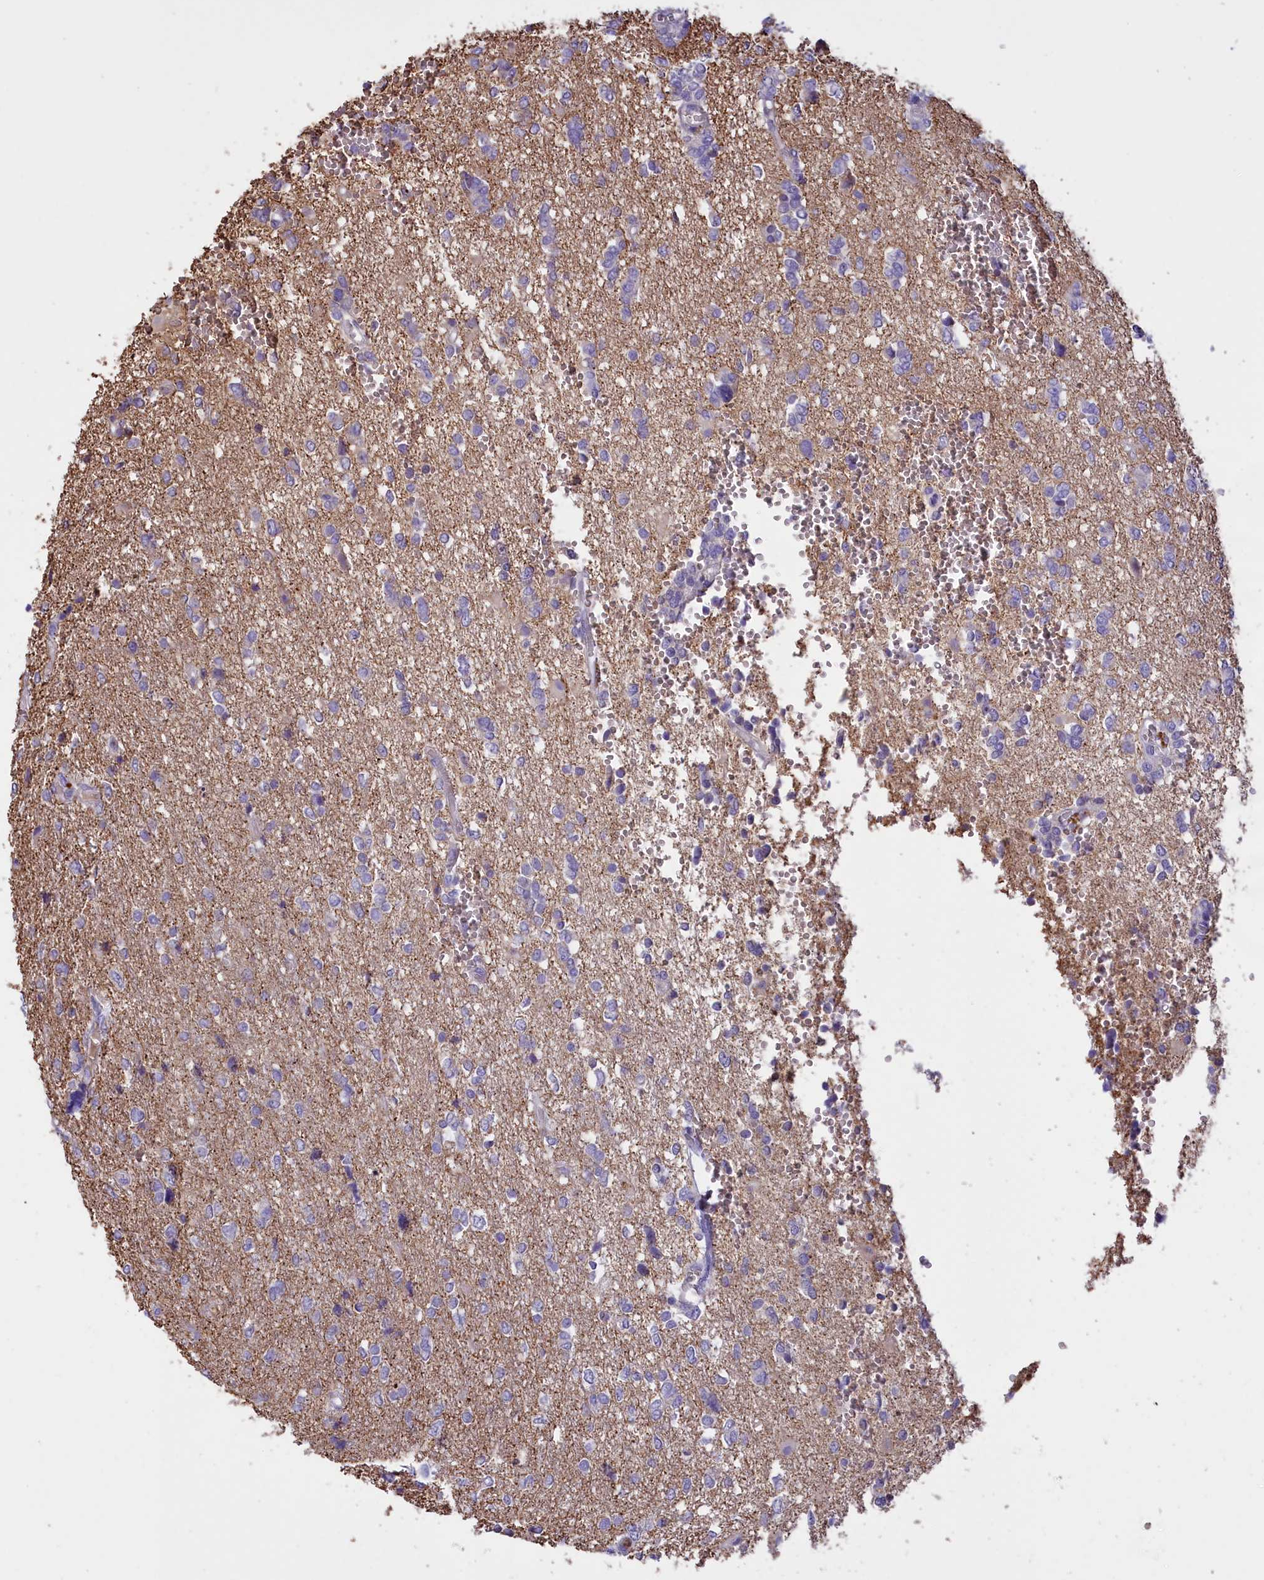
{"staining": {"intensity": "negative", "quantity": "none", "location": "none"}, "tissue": "glioma", "cell_type": "Tumor cells", "image_type": "cancer", "snomed": [{"axis": "morphology", "description": "Glioma, malignant, High grade"}, {"axis": "topography", "description": "Brain"}], "caption": "Tumor cells are negative for brown protein staining in glioma. (Immunohistochemistry, brightfield microscopy, high magnification).", "gene": "FAM149B1", "patient": {"sex": "female", "age": 59}}